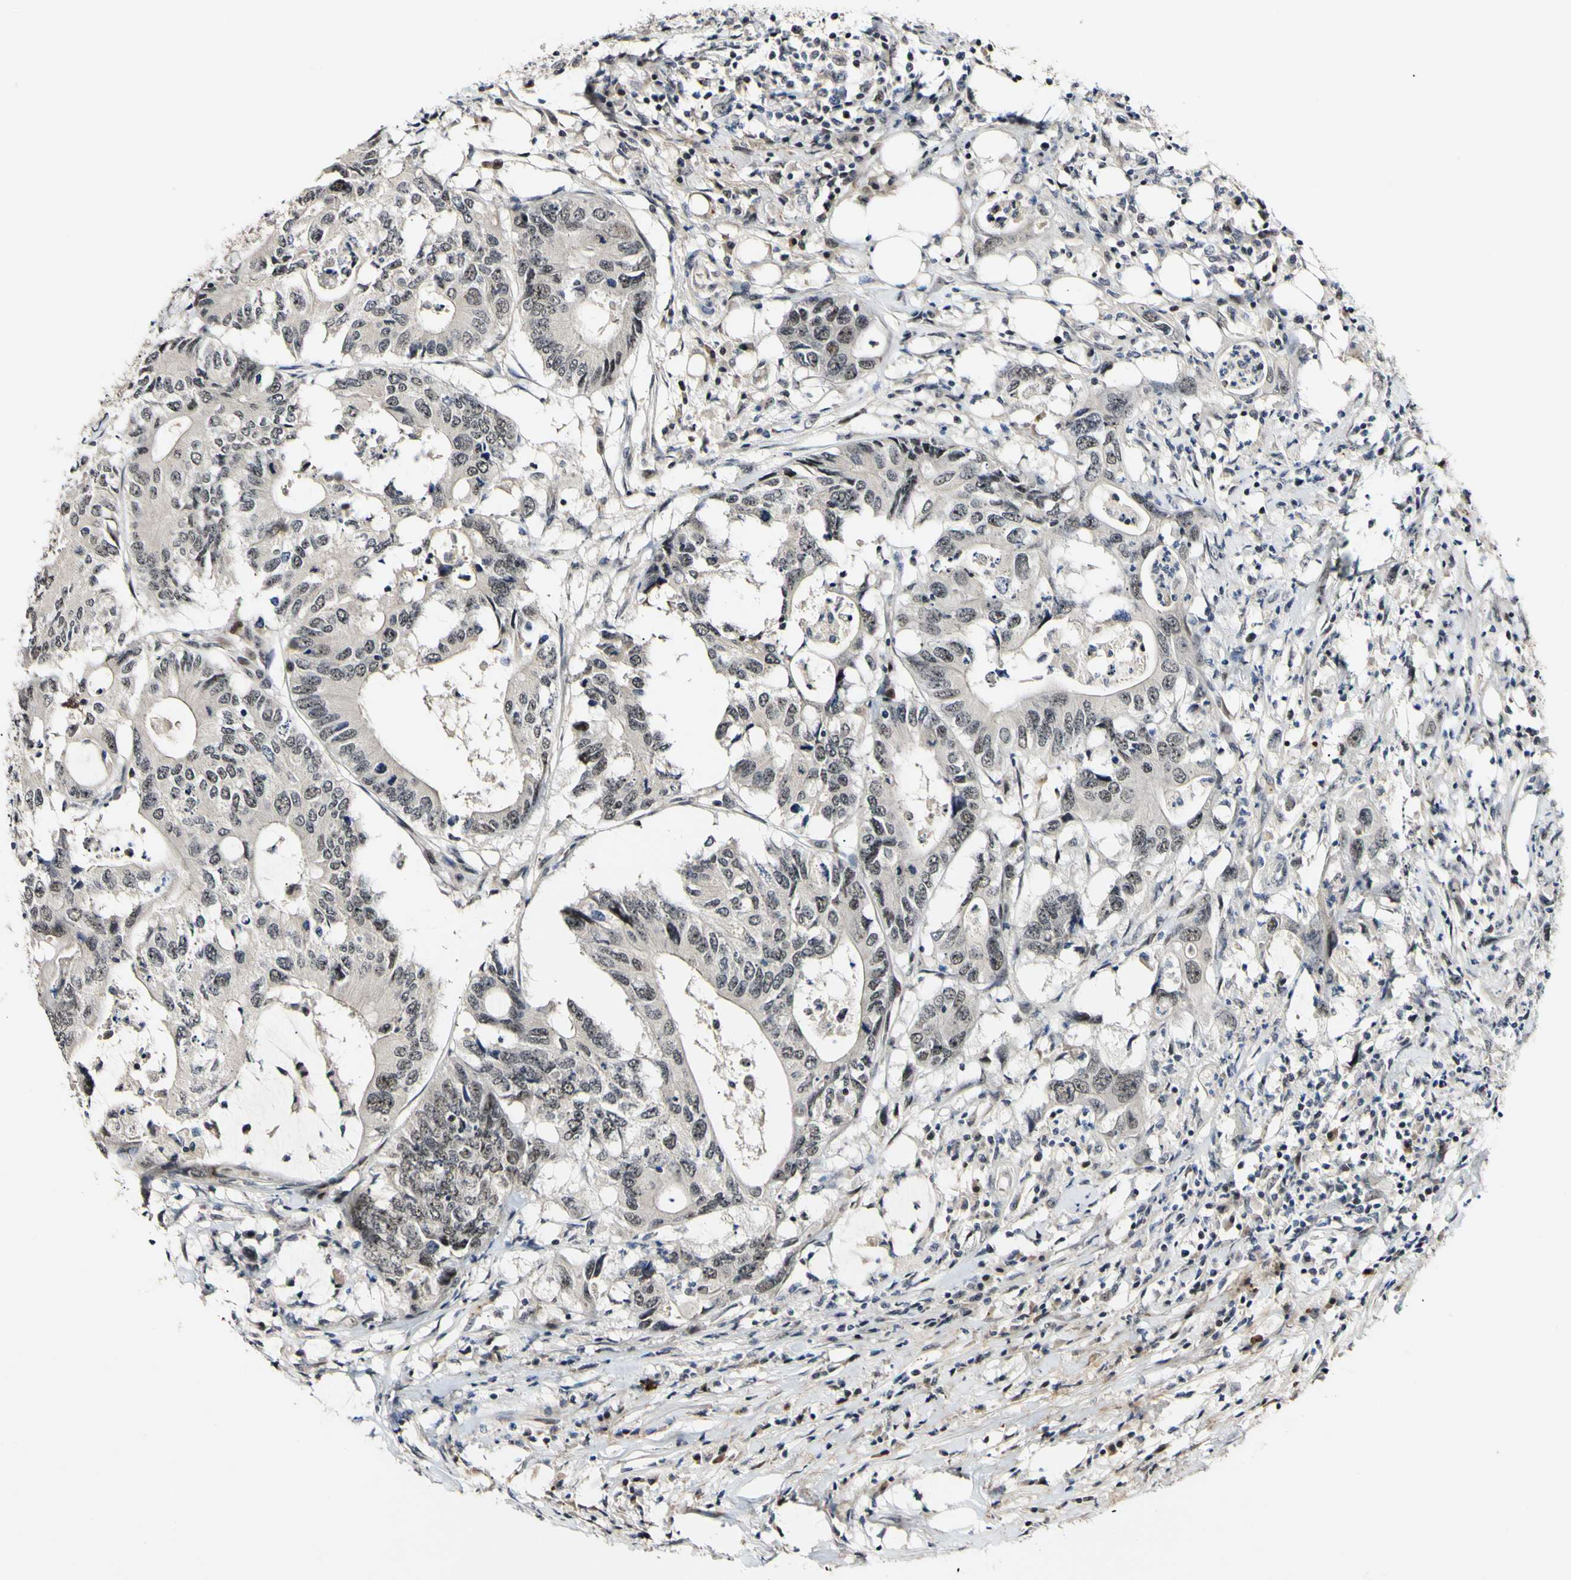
{"staining": {"intensity": "weak", "quantity": "25%-75%", "location": "cytoplasmic/membranous,nuclear"}, "tissue": "colorectal cancer", "cell_type": "Tumor cells", "image_type": "cancer", "snomed": [{"axis": "morphology", "description": "Adenocarcinoma, NOS"}, {"axis": "topography", "description": "Colon"}], "caption": "DAB (3,3'-diaminobenzidine) immunohistochemical staining of colorectal cancer exhibits weak cytoplasmic/membranous and nuclear protein positivity in about 25%-75% of tumor cells. The protein is stained brown, and the nuclei are stained in blue (DAB (3,3'-diaminobenzidine) IHC with brightfield microscopy, high magnification).", "gene": "POLR2F", "patient": {"sex": "male", "age": 71}}